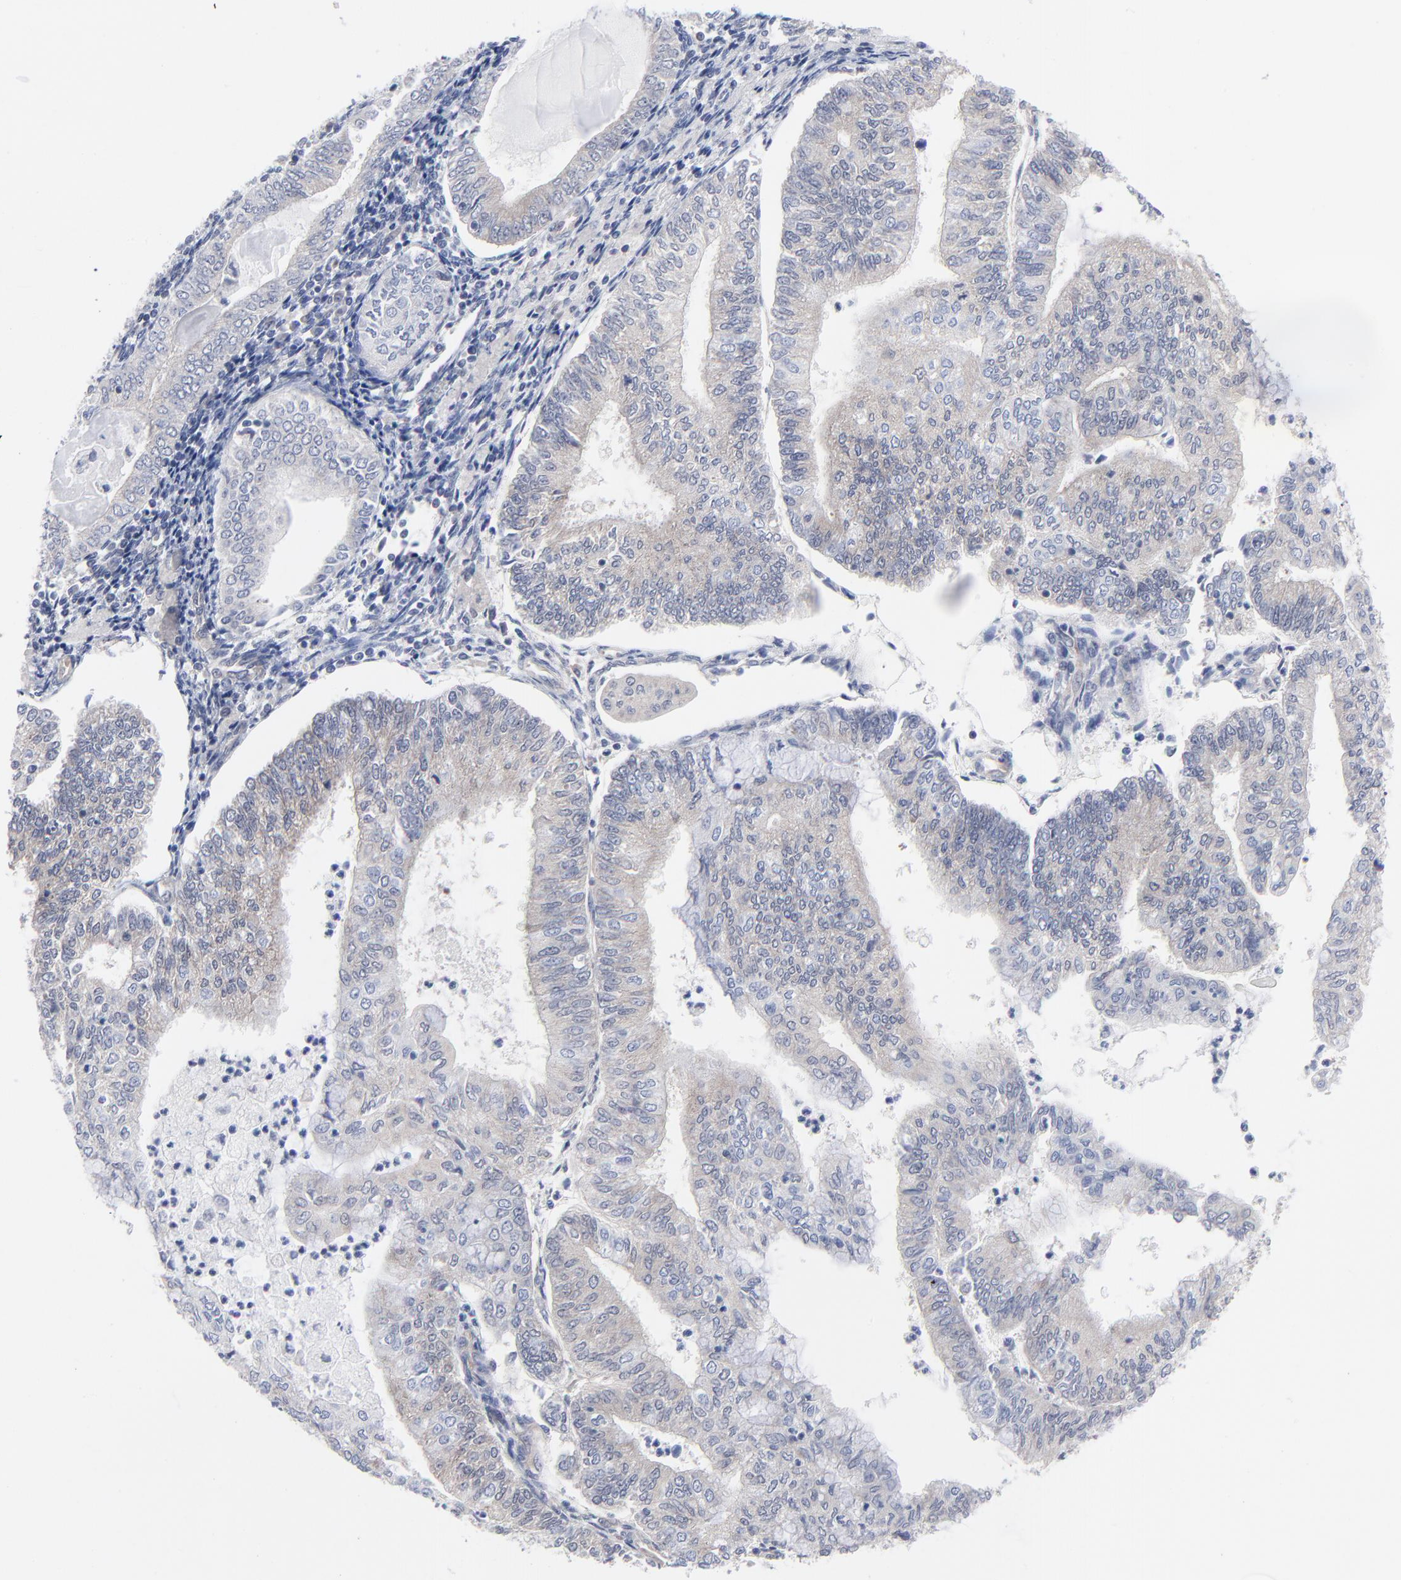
{"staining": {"intensity": "weak", "quantity": "<25%", "location": "cytoplasmic/membranous"}, "tissue": "endometrial cancer", "cell_type": "Tumor cells", "image_type": "cancer", "snomed": [{"axis": "morphology", "description": "Adenocarcinoma, NOS"}, {"axis": "topography", "description": "Endometrium"}], "caption": "DAB (3,3'-diaminobenzidine) immunohistochemical staining of human endometrial cancer shows no significant positivity in tumor cells.", "gene": "RPS6KB1", "patient": {"sex": "female", "age": 59}}